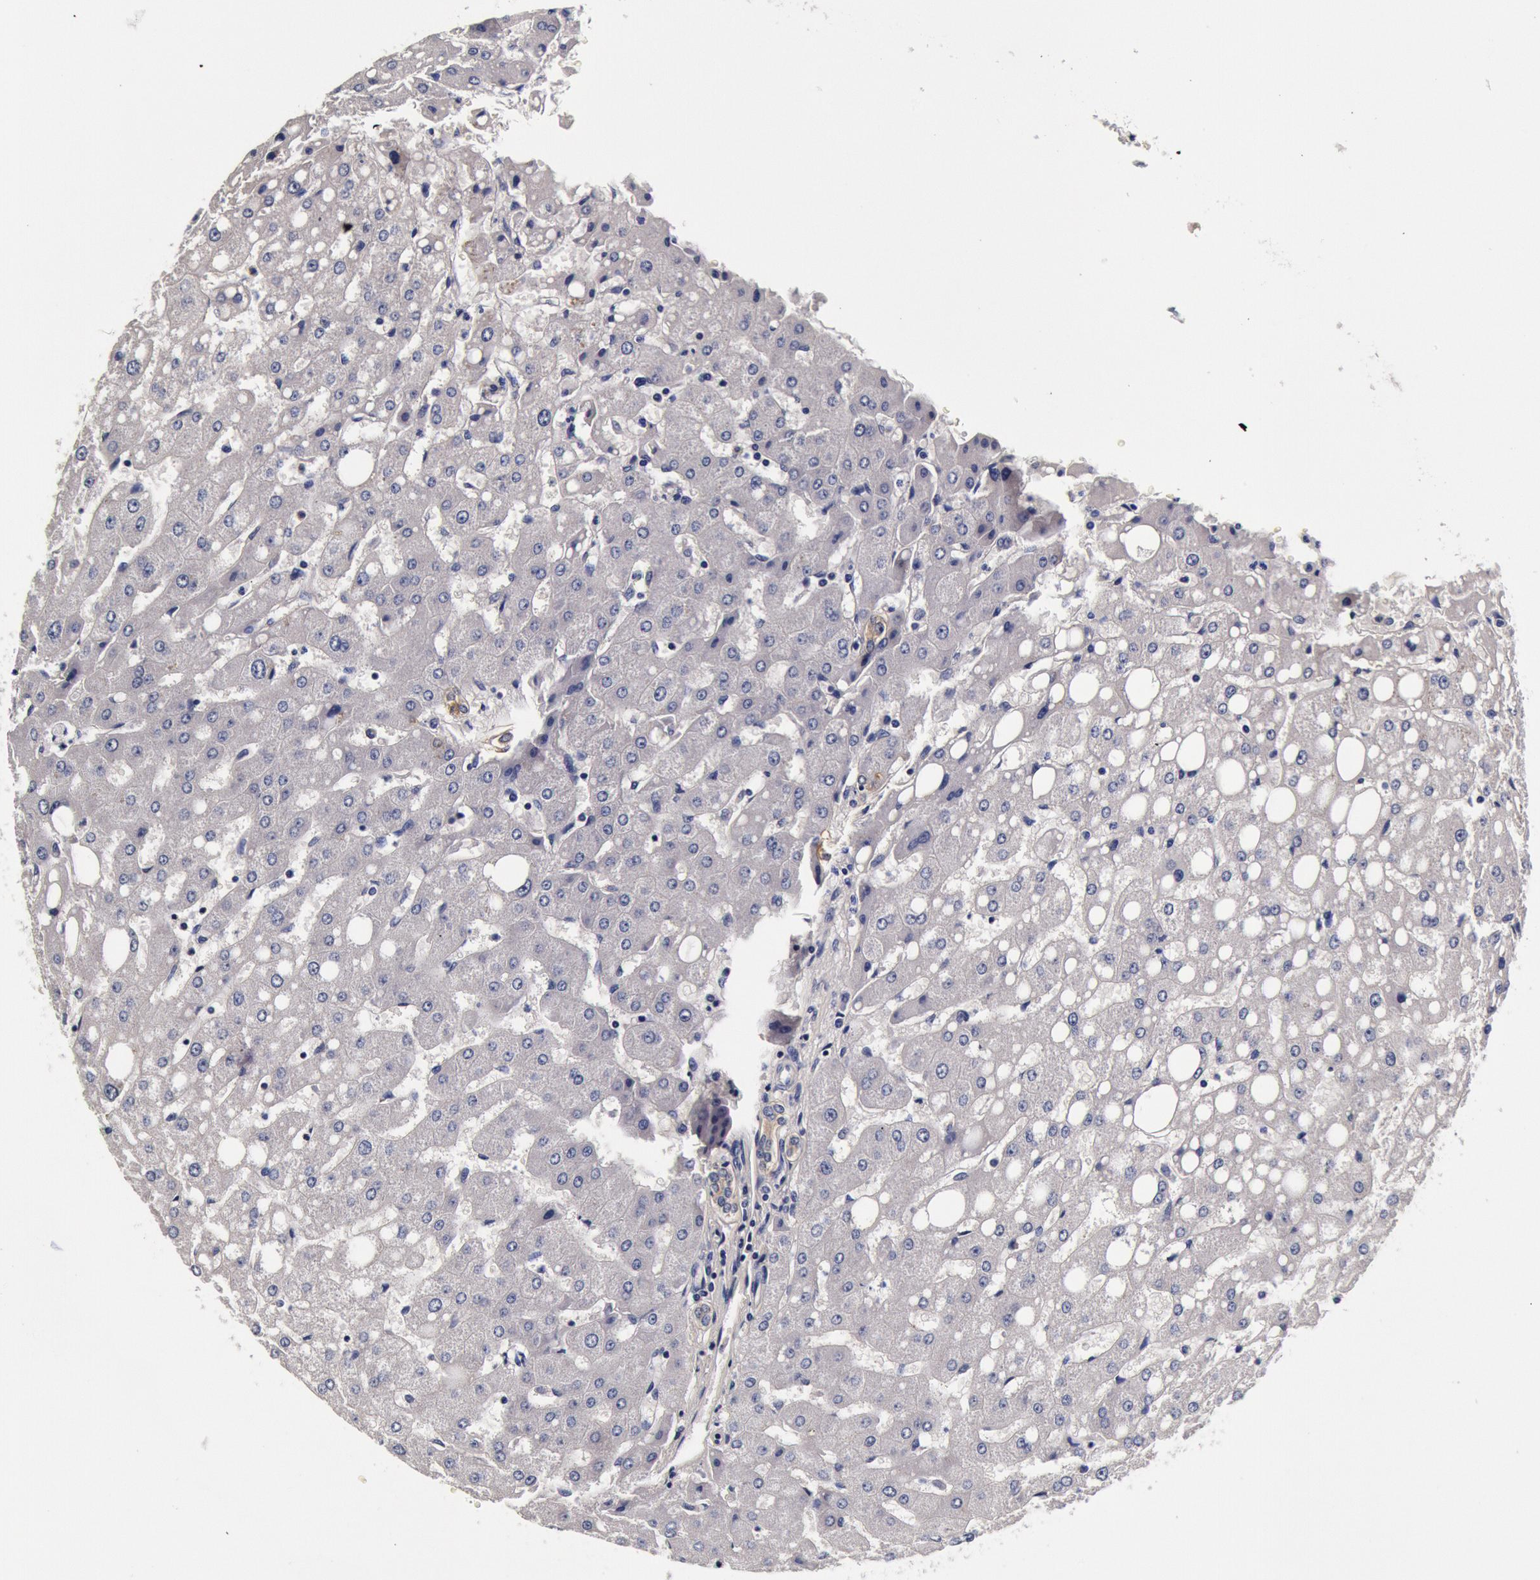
{"staining": {"intensity": "negative", "quantity": "none", "location": "none"}, "tissue": "liver", "cell_type": "Cholangiocytes", "image_type": "normal", "snomed": [{"axis": "morphology", "description": "Normal tissue, NOS"}, {"axis": "topography", "description": "Liver"}], "caption": "The immunohistochemistry (IHC) histopathology image has no significant staining in cholangiocytes of liver. (DAB IHC, high magnification).", "gene": "CCDC22", "patient": {"sex": "male", "age": 49}}